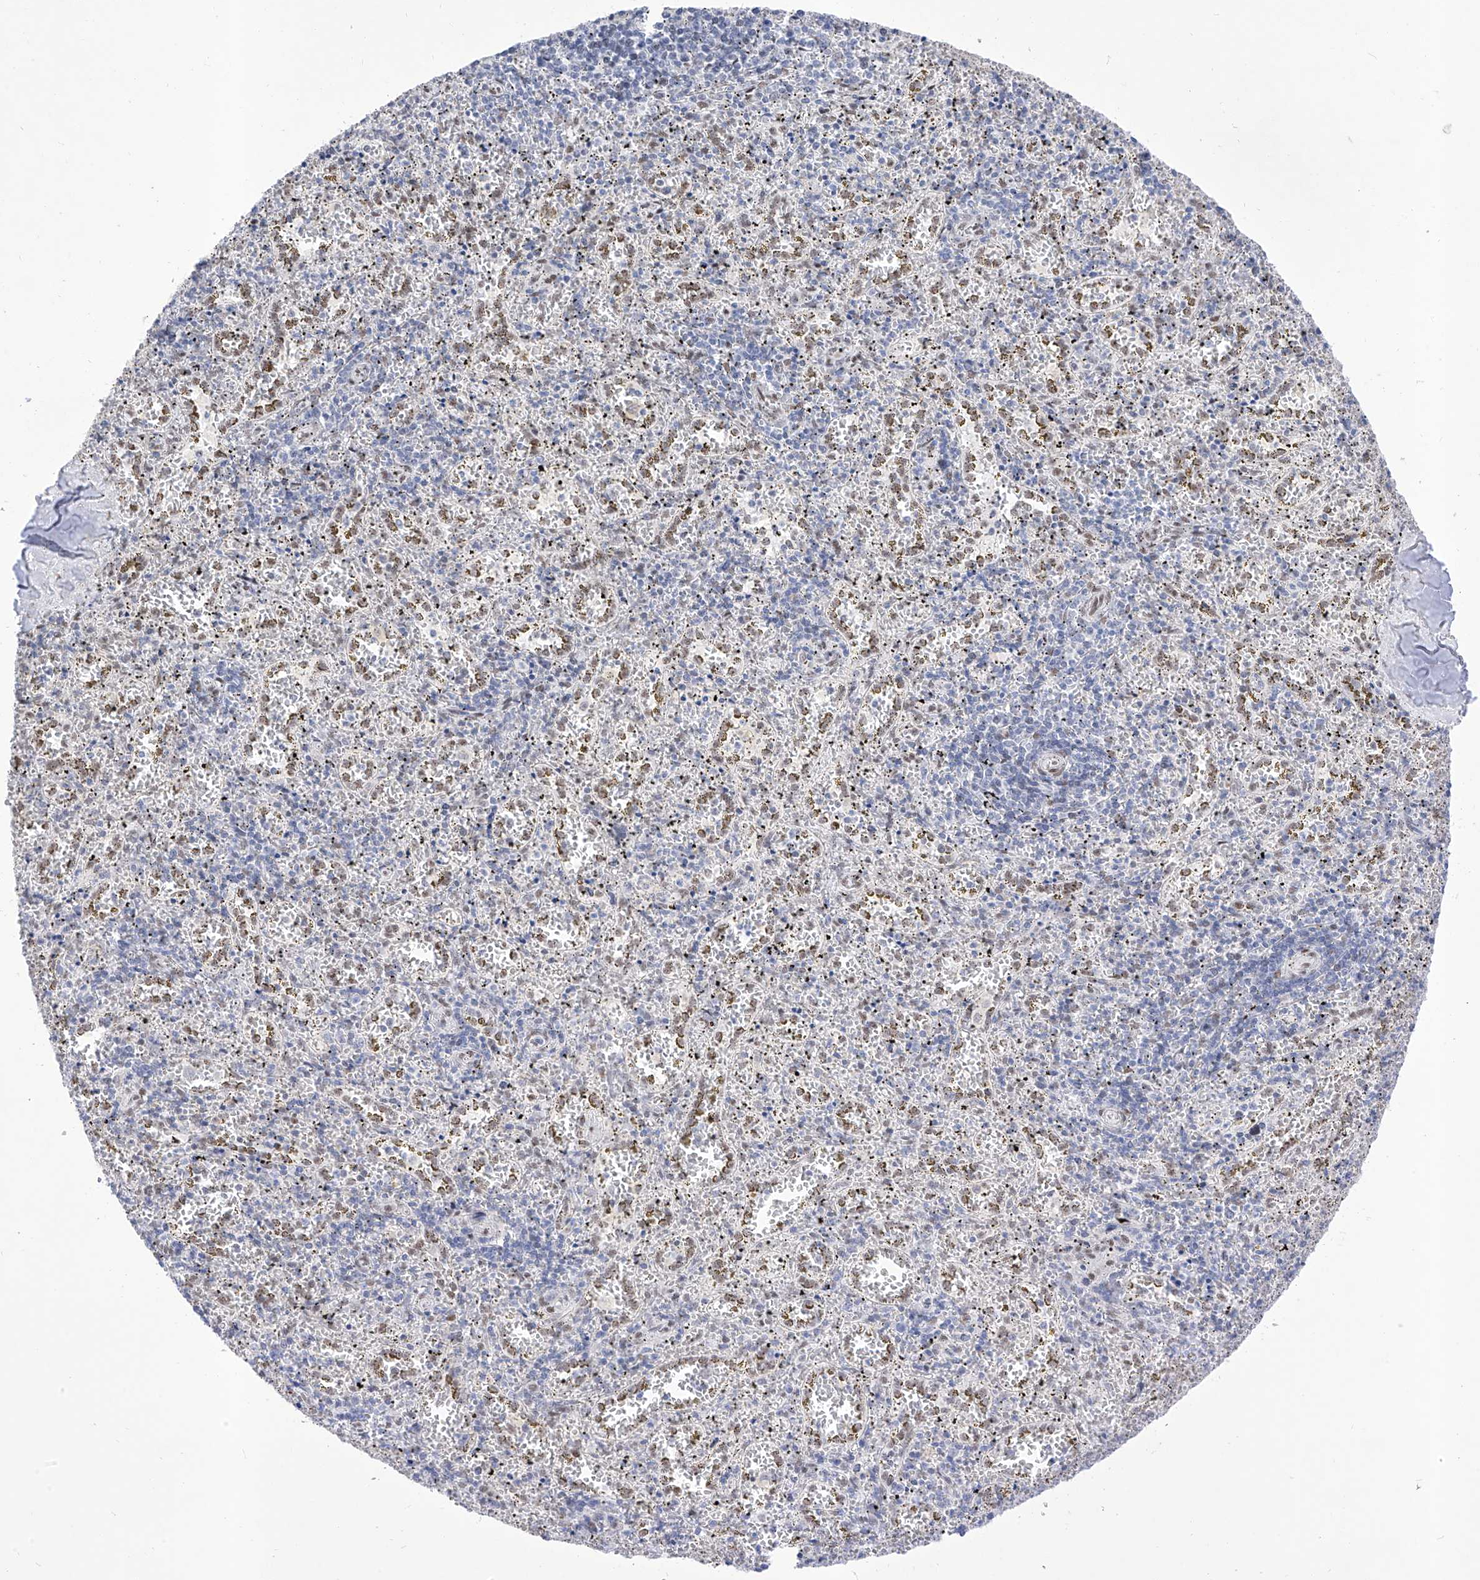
{"staining": {"intensity": "moderate", "quantity": "<25%", "location": "nuclear"}, "tissue": "spleen", "cell_type": "Cells in red pulp", "image_type": "normal", "snomed": [{"axis": "morphology", "description": "Normal tissue, NOS"}, {"axis": "topography", "description": "Spleen"}], "caption": "This image reveals unremarkable spleen stained with immunohistochemistry to label a protein in brown. The nuclear of cells in red pulp show moderate positivity for the protein. Nuclei are counter-stained blue.", "gene": "ATN1", "patient": {"sex": "male", "age": 11}}